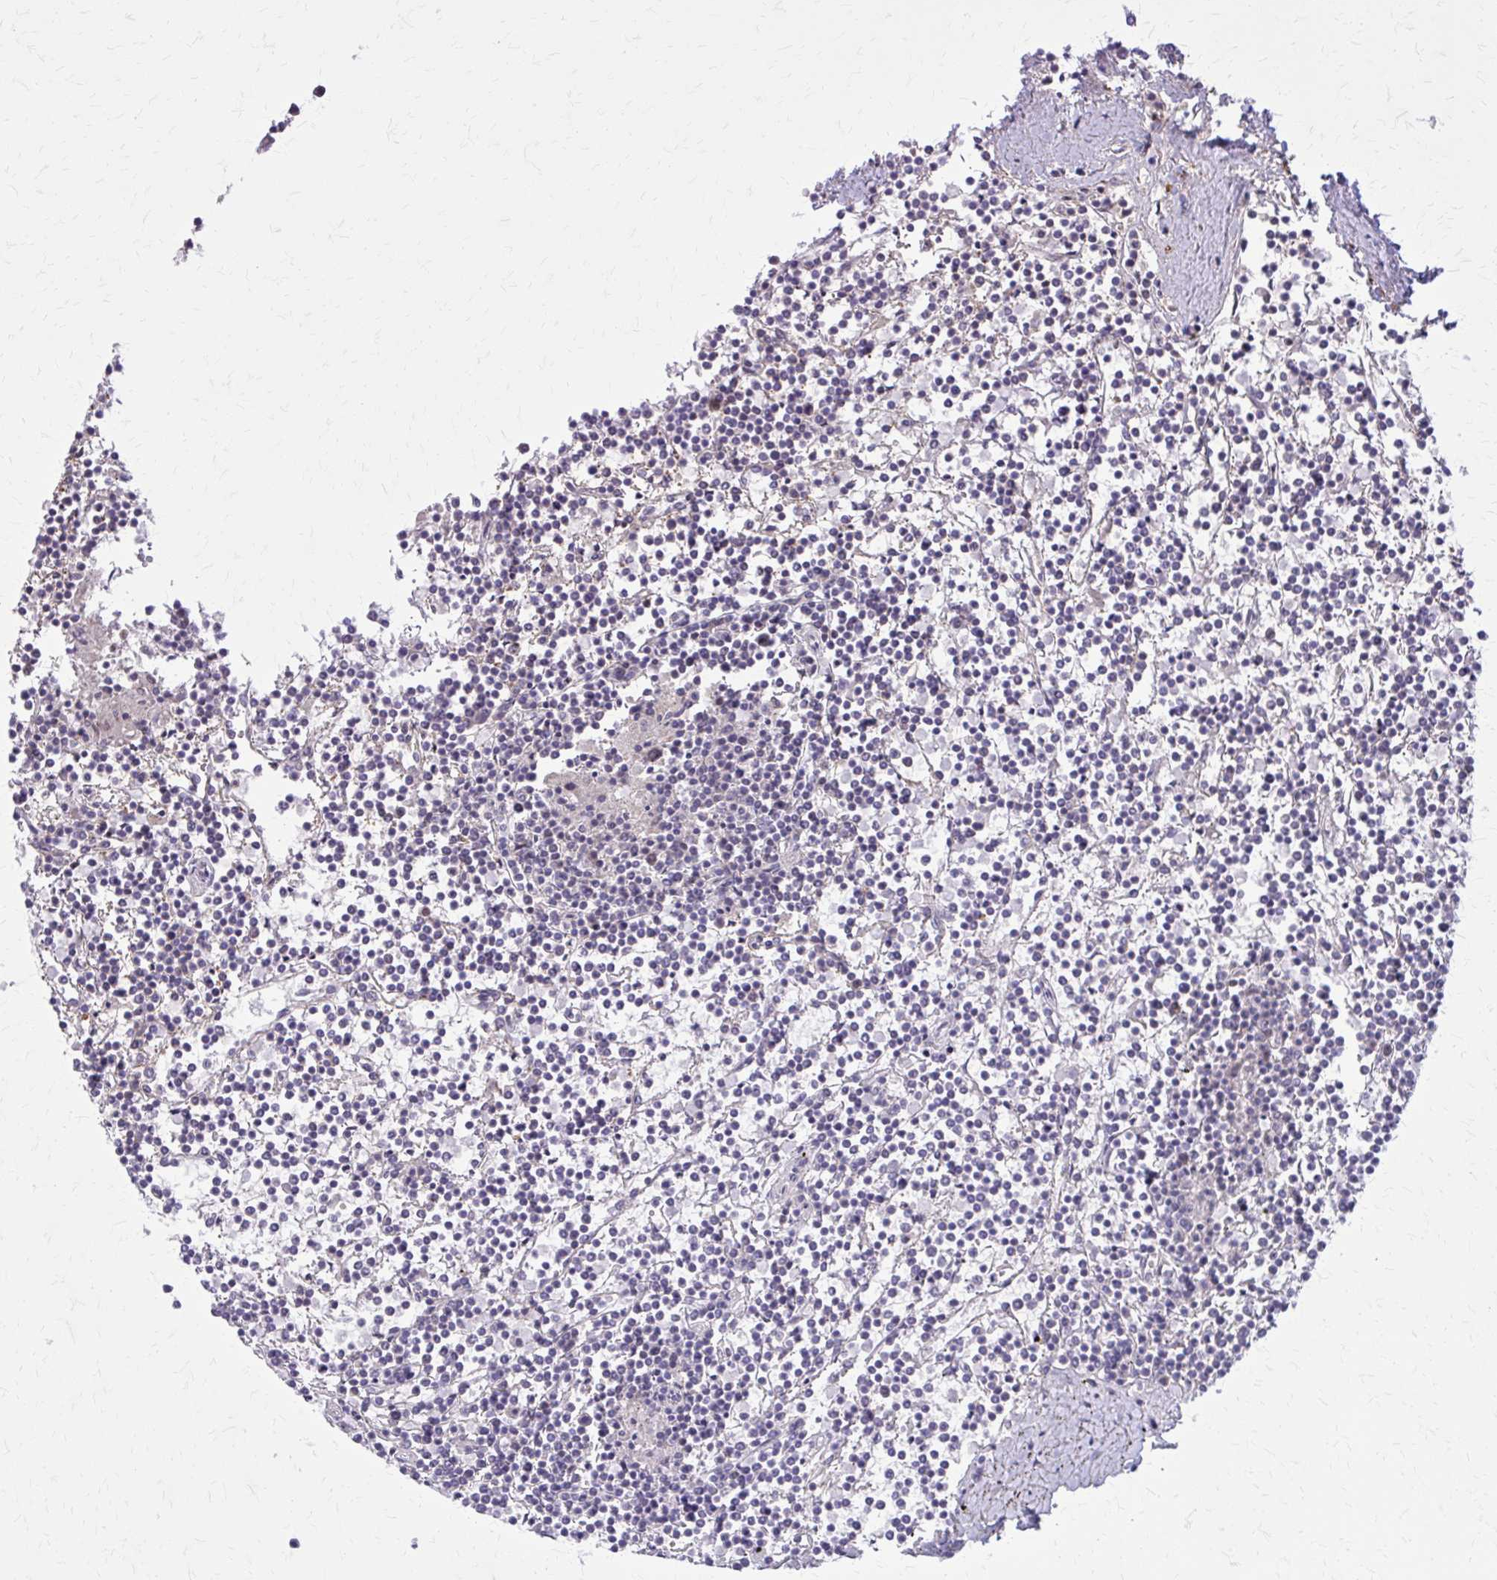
{"staining": {"intensity": "negative", "quantity": "none", "location": "none"}, "tissue": "lymphoma", "cell_type": "Tumor cells", "image_type": "cancer", "snomed": [{"axis": "morphology", "description": "Malignant lymphoma, non-Hodgkin's type, Low grade"}, {"axis": "topography", "description": "Spleen"}], "caption": "An immunohistochemistry (IHC) photomicrograph of malignant lymphoma, non-Hodgkin's type (low-grade) is shown. There is no staining in tumor cells of malignant lymphoma, non-Hodgkin's type (low-grade).", "gene": "TTF1", "patient": {"sex": "female", "age": 19}}